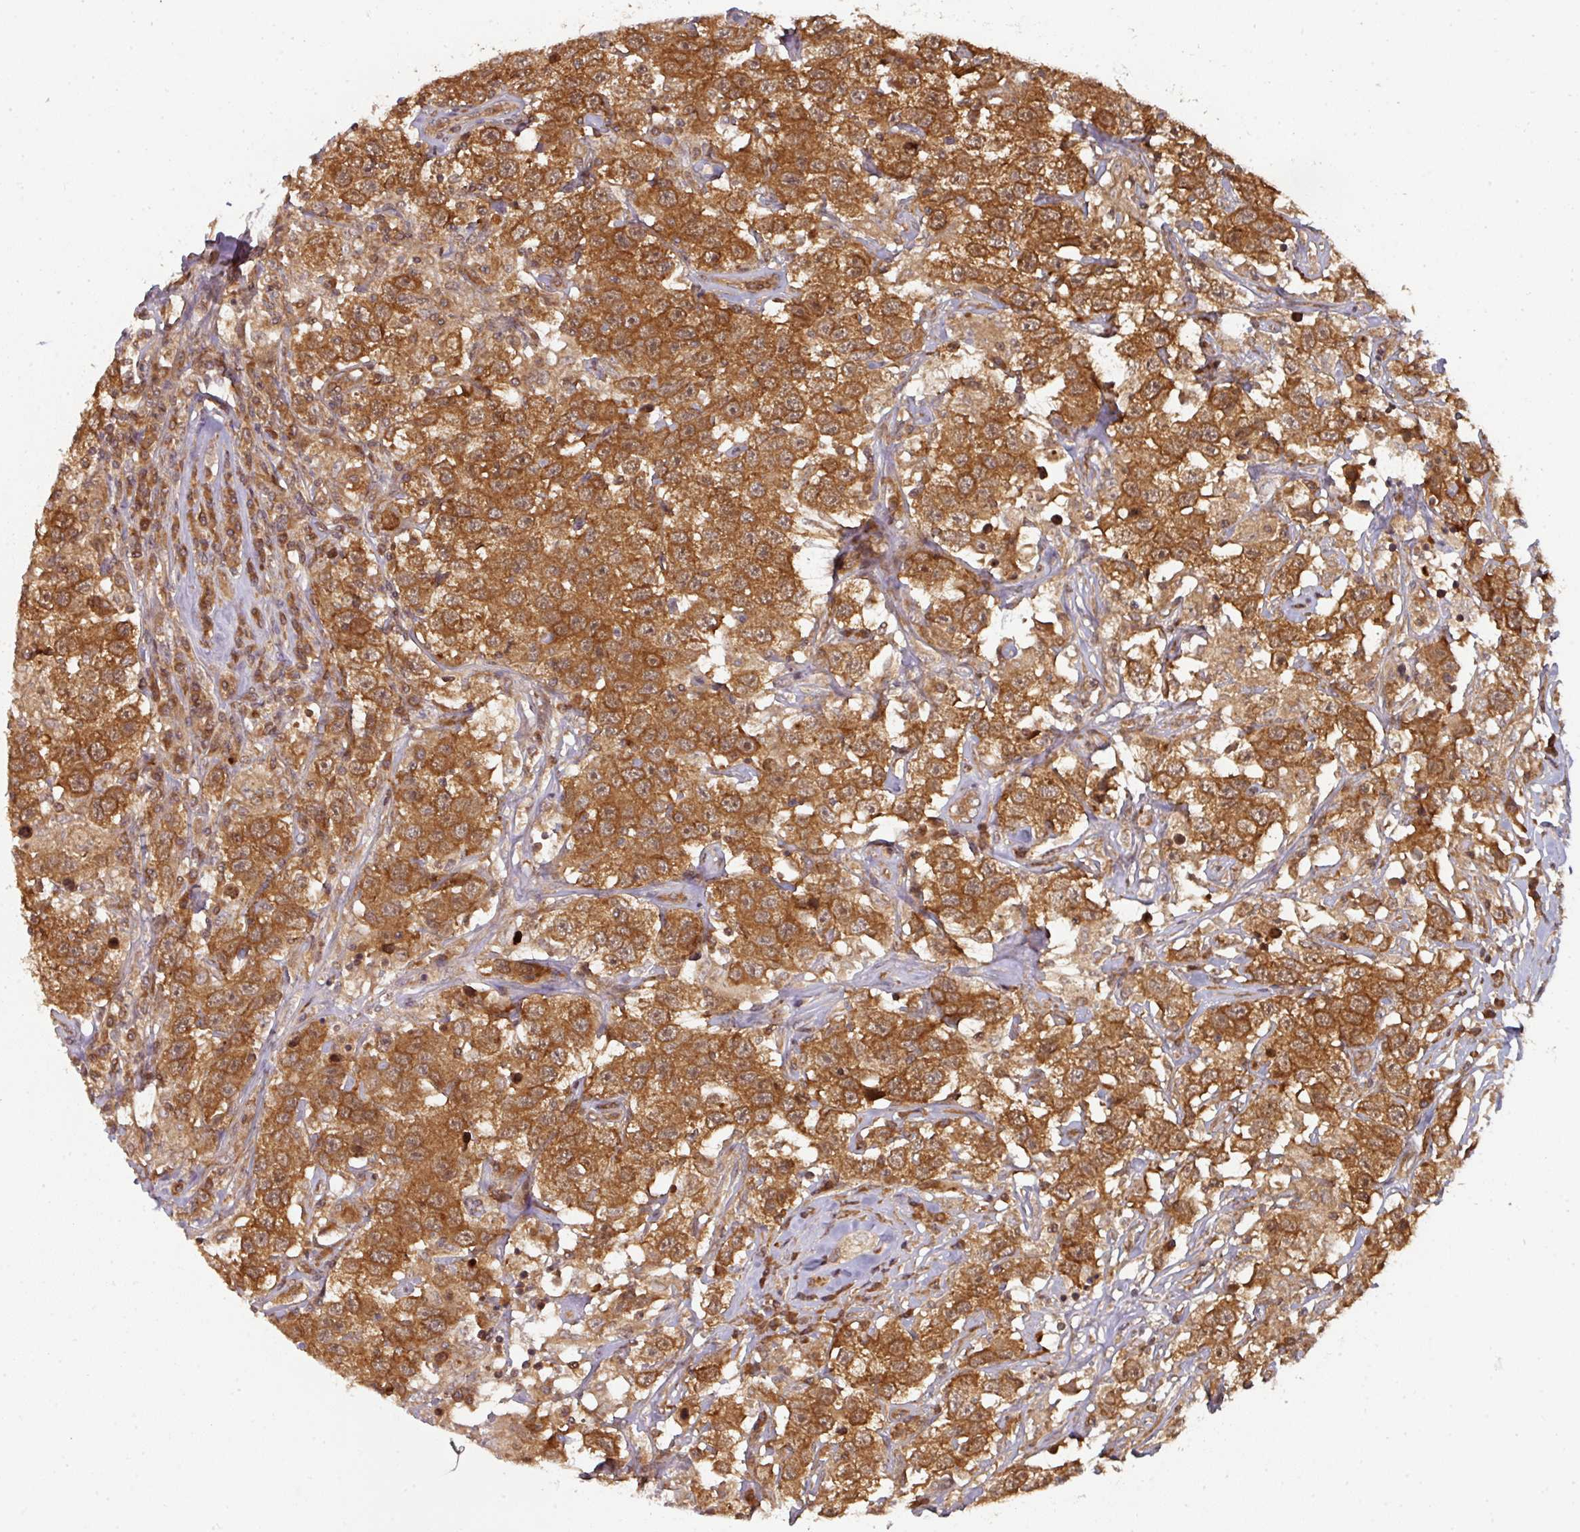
{"staining": {"intensity": "strong", "quantity": ">75%", "location": "cytoplasmic/membranous"}, "tissue": "testis cancer", "cell_type": "Tumor cells", "image_type": "cancer", "snomed": [{"axis": "morphology", "description": "Seminoma, NOS"}, {"axis": "topography", "description": "Testis"}], "caption": "Immunohistochemical staining of human testis cancer demonstrates strong cytoplasmic/membranous protein staining in about >75% of tumor cells.", "gene": "EIF4EBP2", "patient": {"sex": "male", "age": 41}}